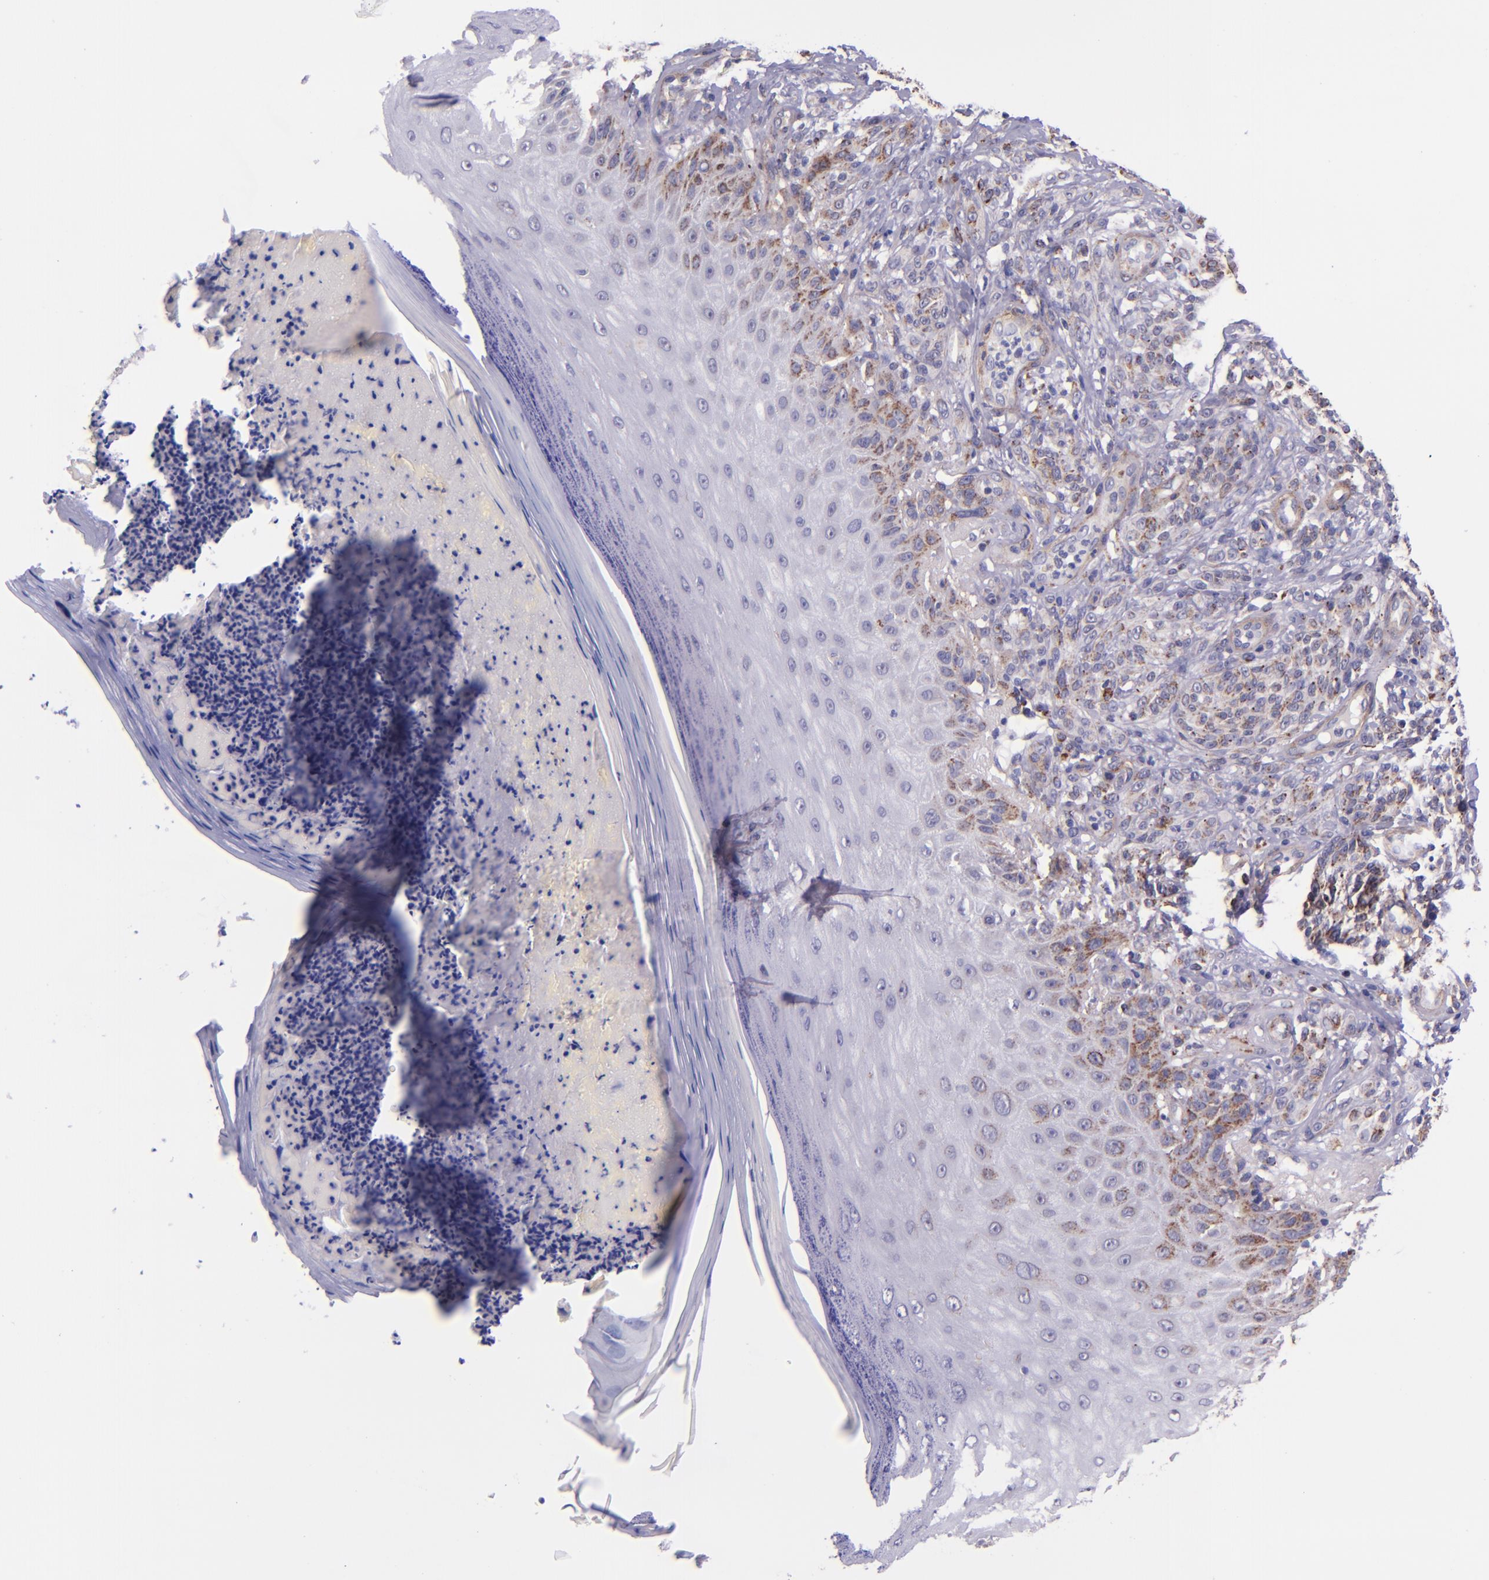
{"staining": {"intensity": "moderate", "quantity": "<25%", "location": "cytoplasmic/membranous"}, "tissue": "melanoma", "cell_type": "Tumor cells", "image_type": "cancer", "snomed": [{"axis": "morphology", "description": "Malignant melanoma, NOS"}, {"axis": "topography", "description": "Skin"}], "caption": "A low amount of moderate cytoplasmic/membranous staining is appreciated in about <25% of tumor cells in malignant melanoma tissue. (Stains: DAB (3,3'-diaminobenzidine) in brown, nuclei in blue, Microscopy: brightfield microscopy at high magnification).", "gene": "IDH3G", "patient": {"sex": "male", "age": 57}}